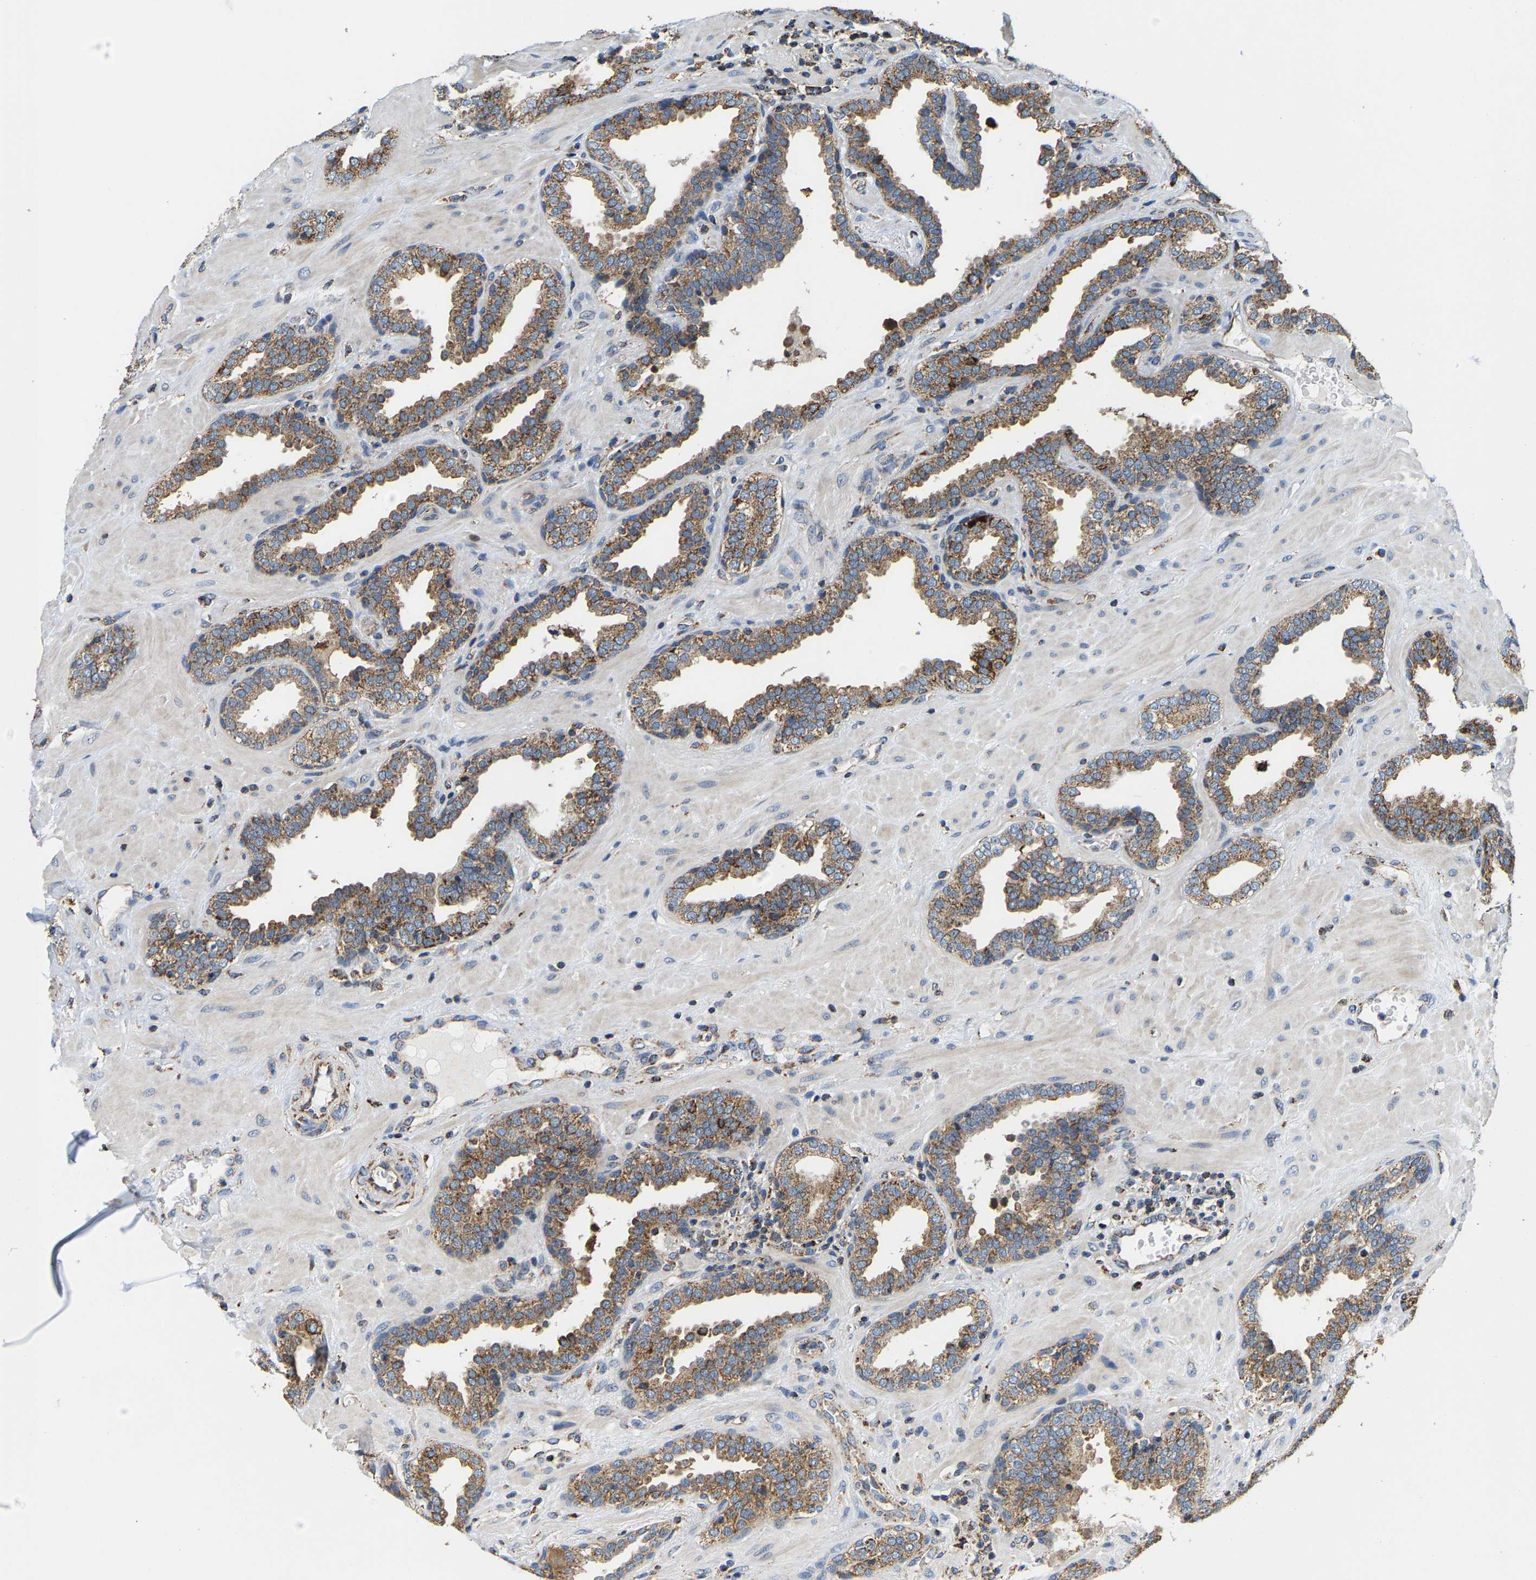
{"staining": {"intensity": "moderate", "quantity": "25%-75%", "location": "cytoplasmic/membranous"}, "tissue": "prostate", "cell_type": "Glandular cells", "image_type": "normal", "snomed": [{"axis": "morphology", "description": "Normal tissue, NOS"}, {"axis": "topography", "description": "Prostate"}], "caption": "Prostate stained for a protein (brown) reveals moderate cytoplasmic/membranous positive expression in approximately 25%-75% of glandular cells.", "gene": "SHMT2", "patient": {"sex": "male", "age": 51}}